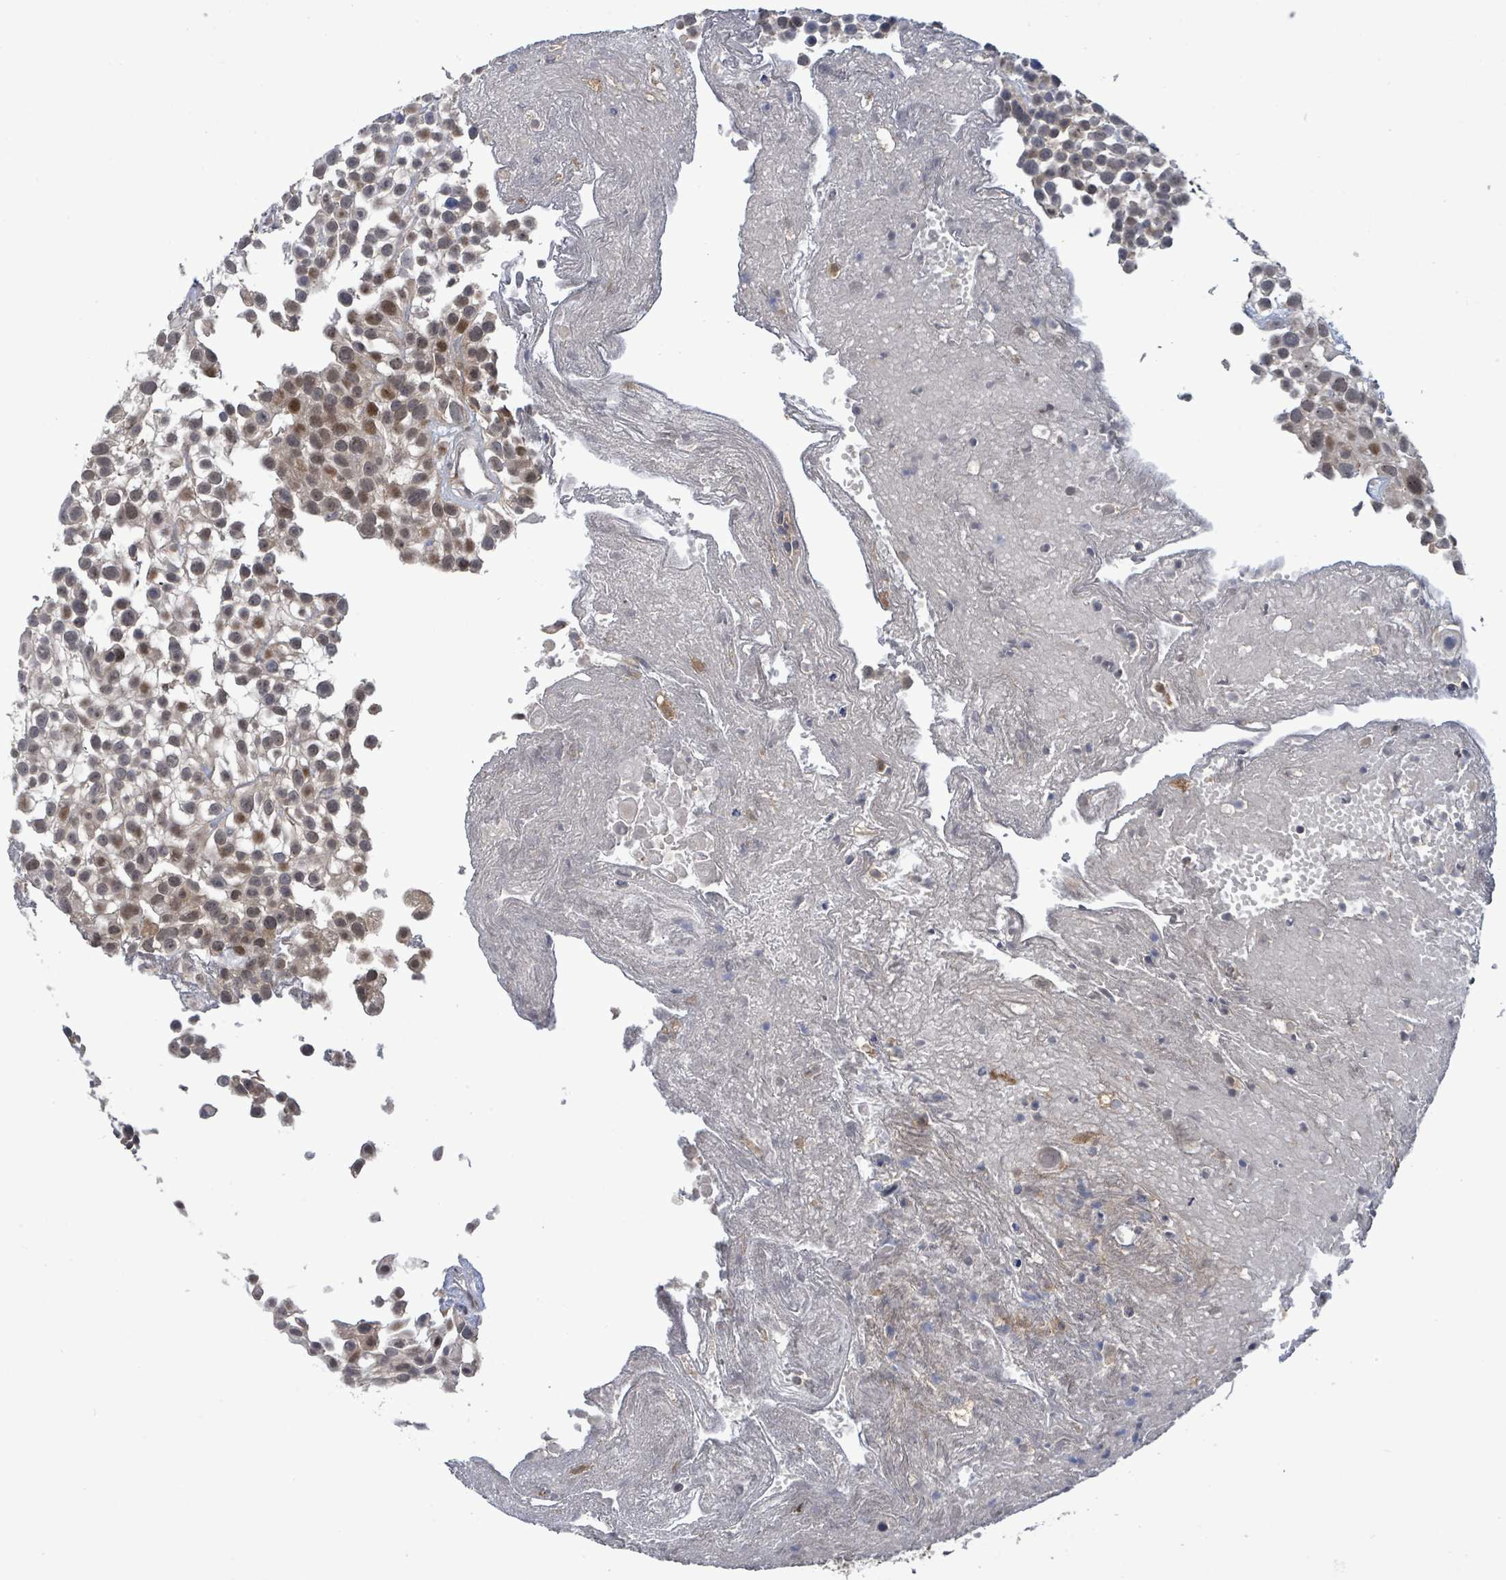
{"staining": {"intensity": "moderate", "quantity": "<25%", "location": "nuclear"}, "tissue": "urothelial cancer", "cell_type": "Tumor cells", "image_type": "cancer", "snomed": [{"axis": "morphology", "description": "Urothelial carcinoma, High grade"}, {"axis": "topography", "description": "Urinary bladder"}], "caption": "A histopathology image showing moderate nuclear staining in approximately <25% of tumor cells in urothelial cancer, as visualized by brown immunohistochemical staining.", "gene": "FBXO6", "patient": {"sex": "male", "age": 56}}